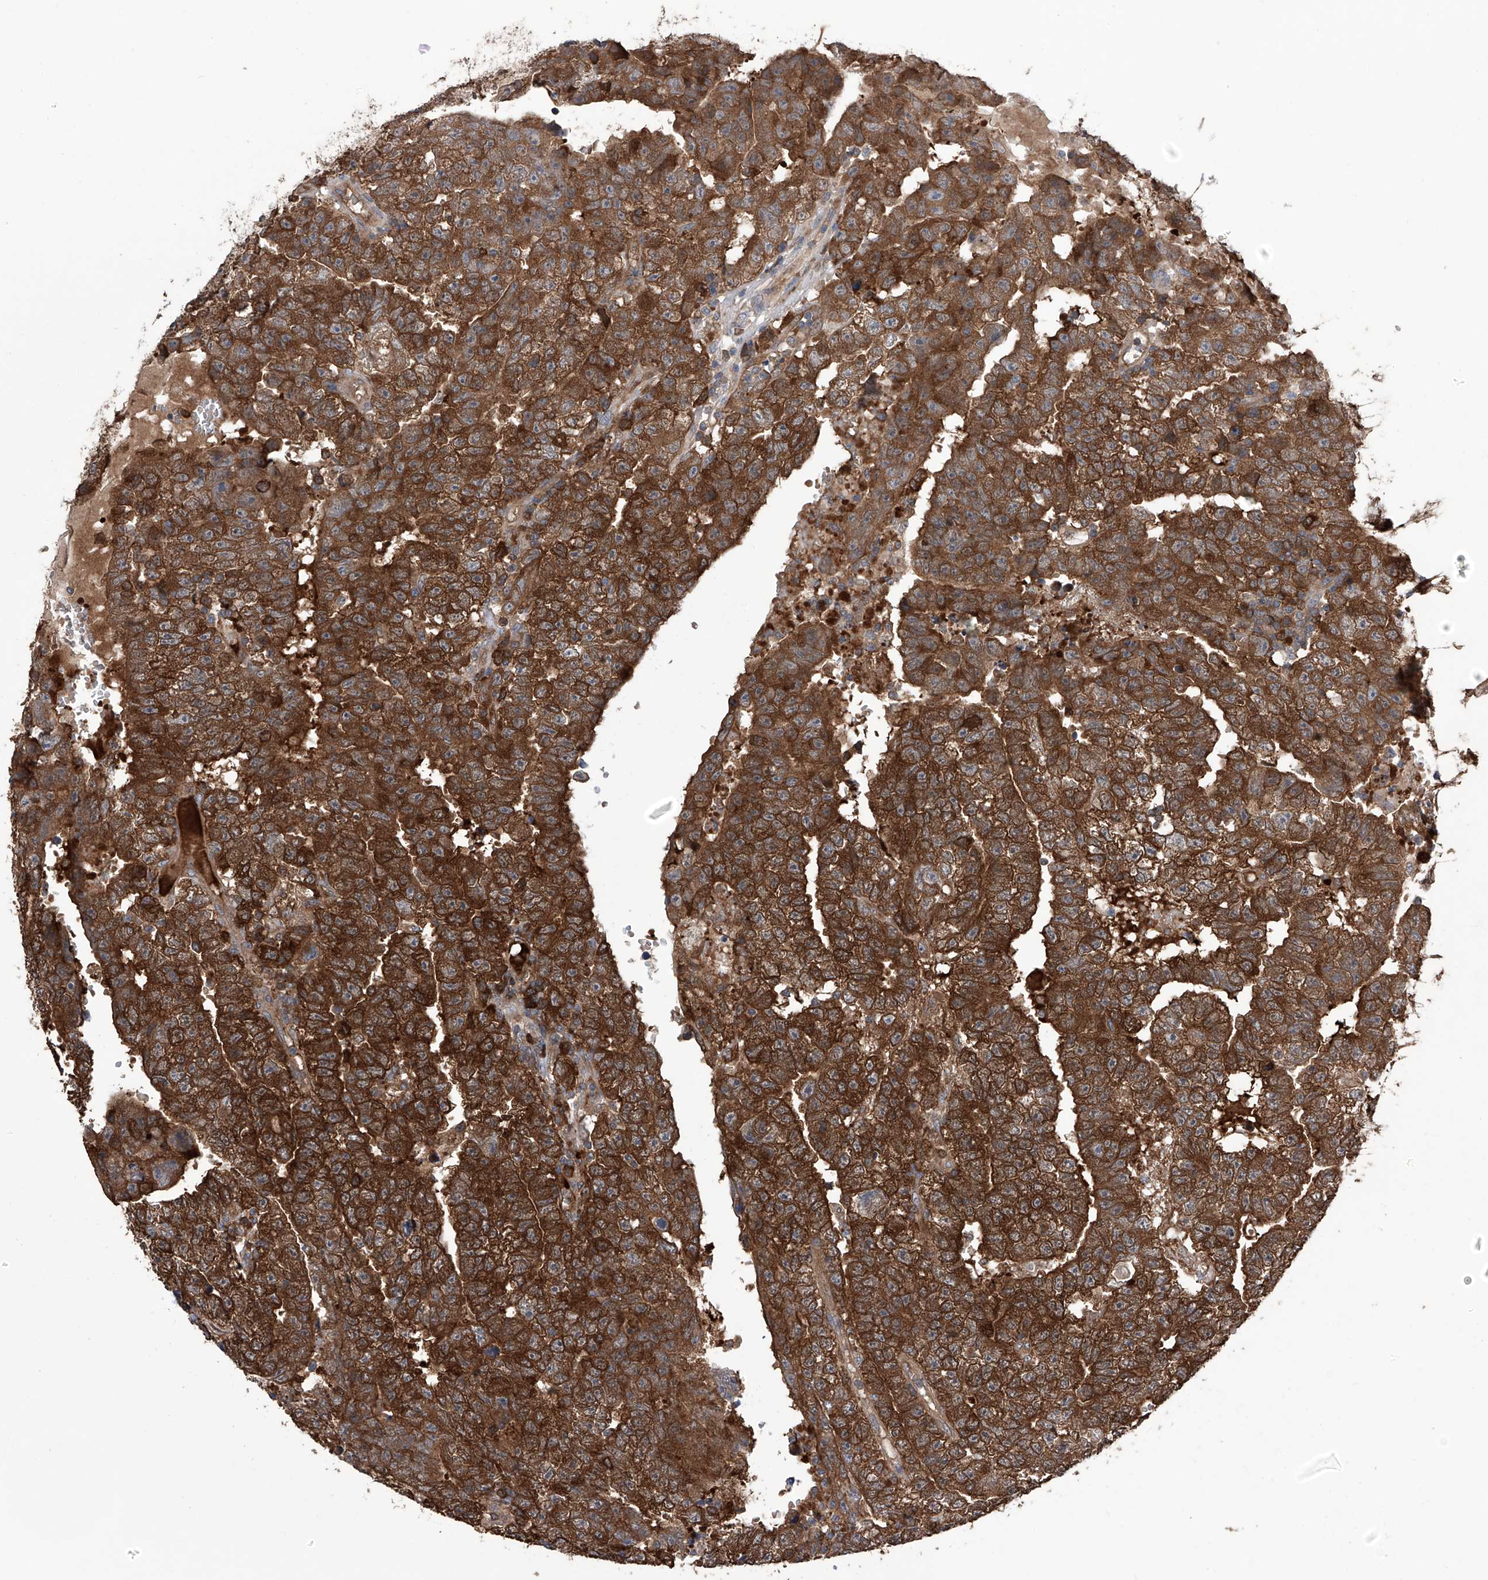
{"staining": {"intensity": "strong", "quantity": ">75%", "location": "cytoplasmic/membranous"}, "tissue": "testis cancer", "cell_type": "Tumor cells", "image_type": "cancer", "snomed": [{"axis": "morphology", "description": "Carcinoma, Embryonal, NOS"}, {"axis": "topography", "description": "Testis"}], "caption": "IHC photomicrograph of neoplastic tissue: testis cancer stained using immunohistochemistry demonstrates high levels of strong protein expression localized specifically in the cytoplasmic/membranous of tumor cells, appearing as a cytoplasmic/membranous brown color.", "gene": "NUDT17", "patient": {"sex": "male", "age": 25}}